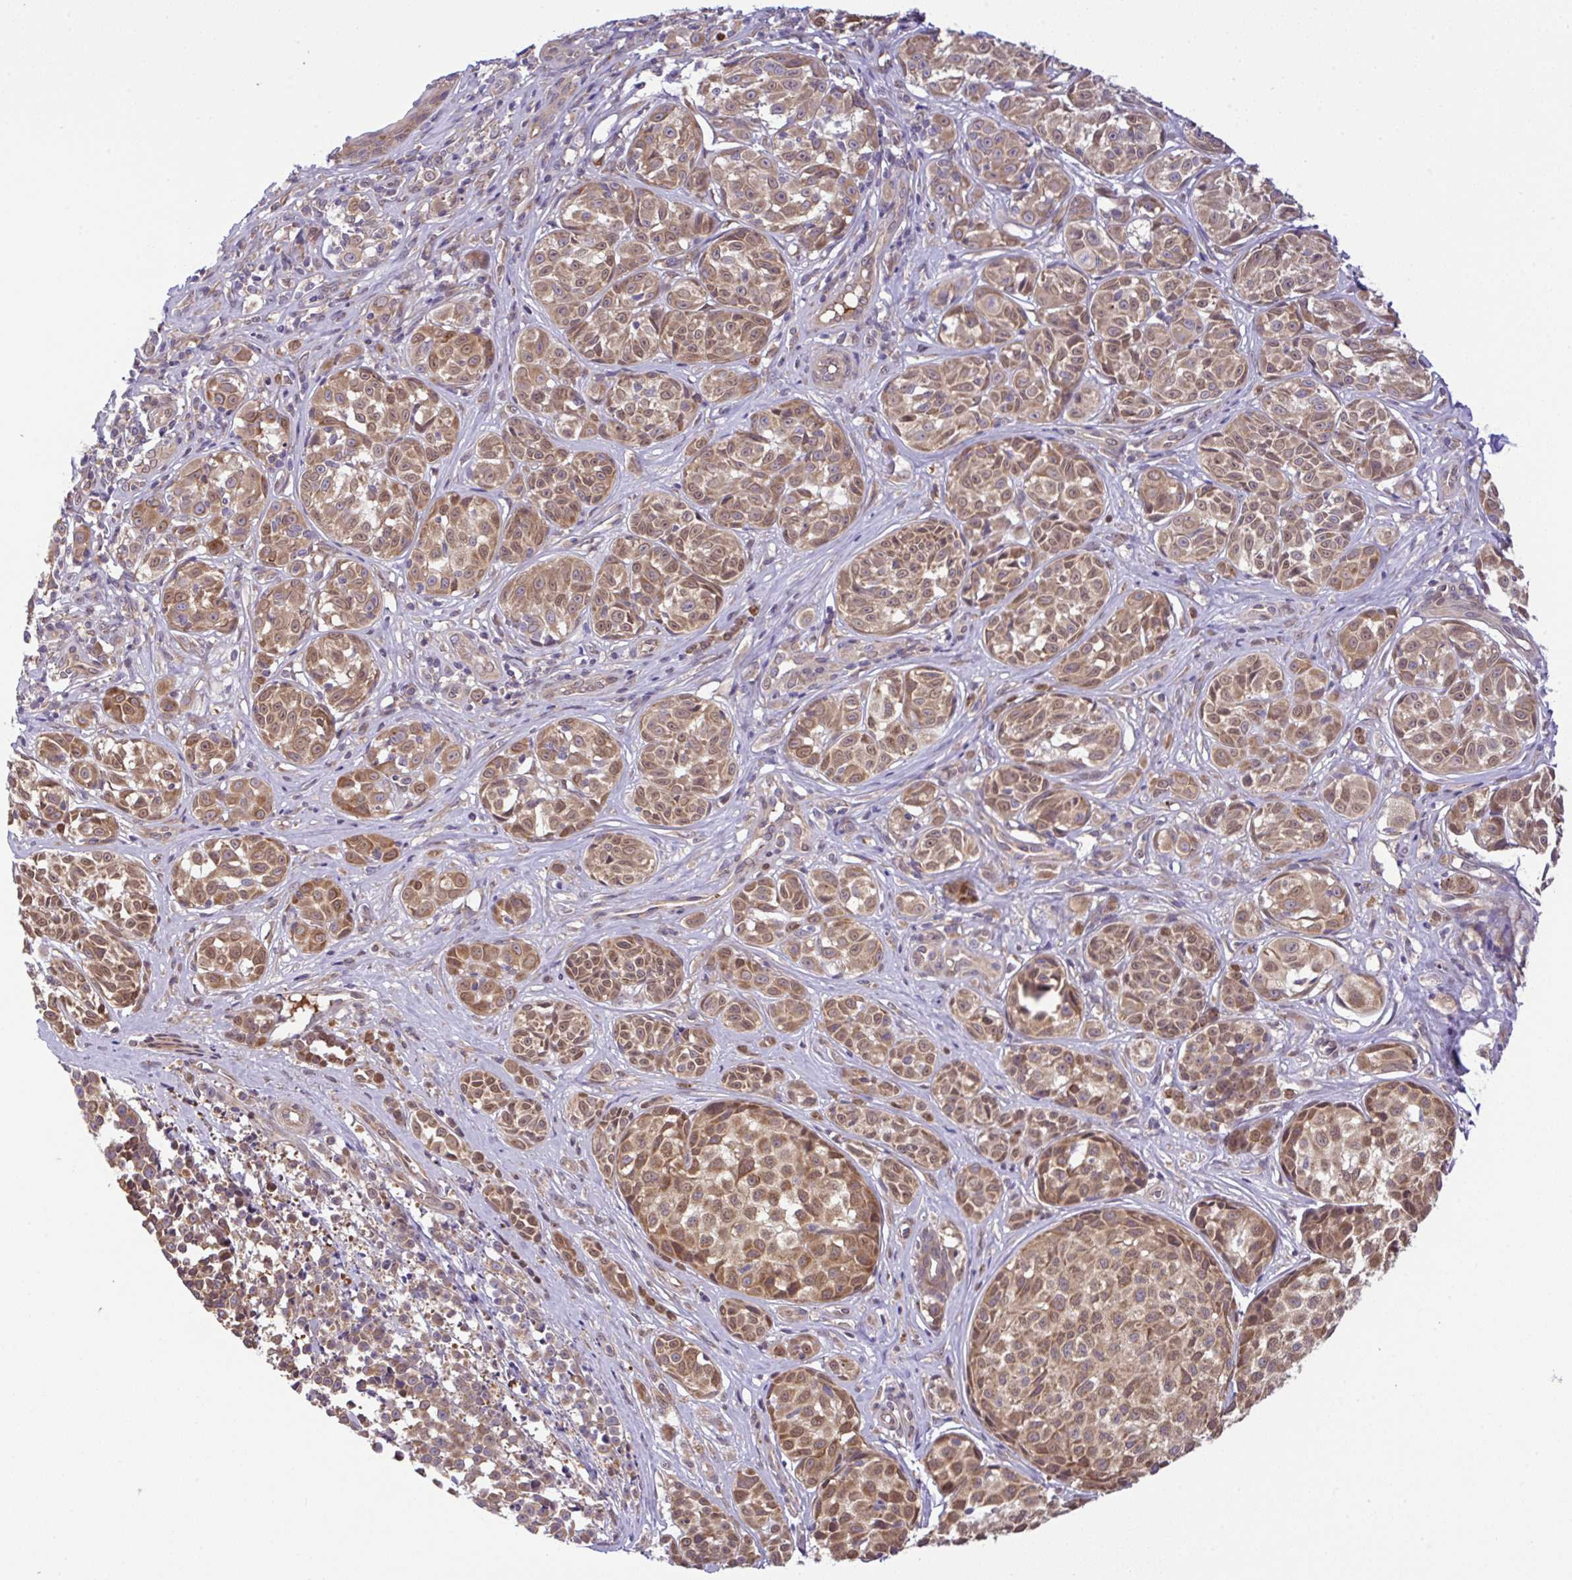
{"staining": {"intensity": "moderate", "quantity": ">75%", "location": "cytoplasmic/membranous"}, "tissue": "melanoma", "cell_type": "Tumor cells", "image_type": "cancer", "snomed": [{"axis": "morphology", "description": "Malignant melanoma, NOS"}, {"axis": "topography", "description": "Skin"}], "caption": "Protein expression analysis of human malignant melanoma reveals moderate cytoplasmic/membranous staining in about >75% of tumor cells. The protein of interest is shown in brown color, while the nuclei are stained blue.", "gene": "UBE4A", "patient": {"sex": "female", "age": 35}}